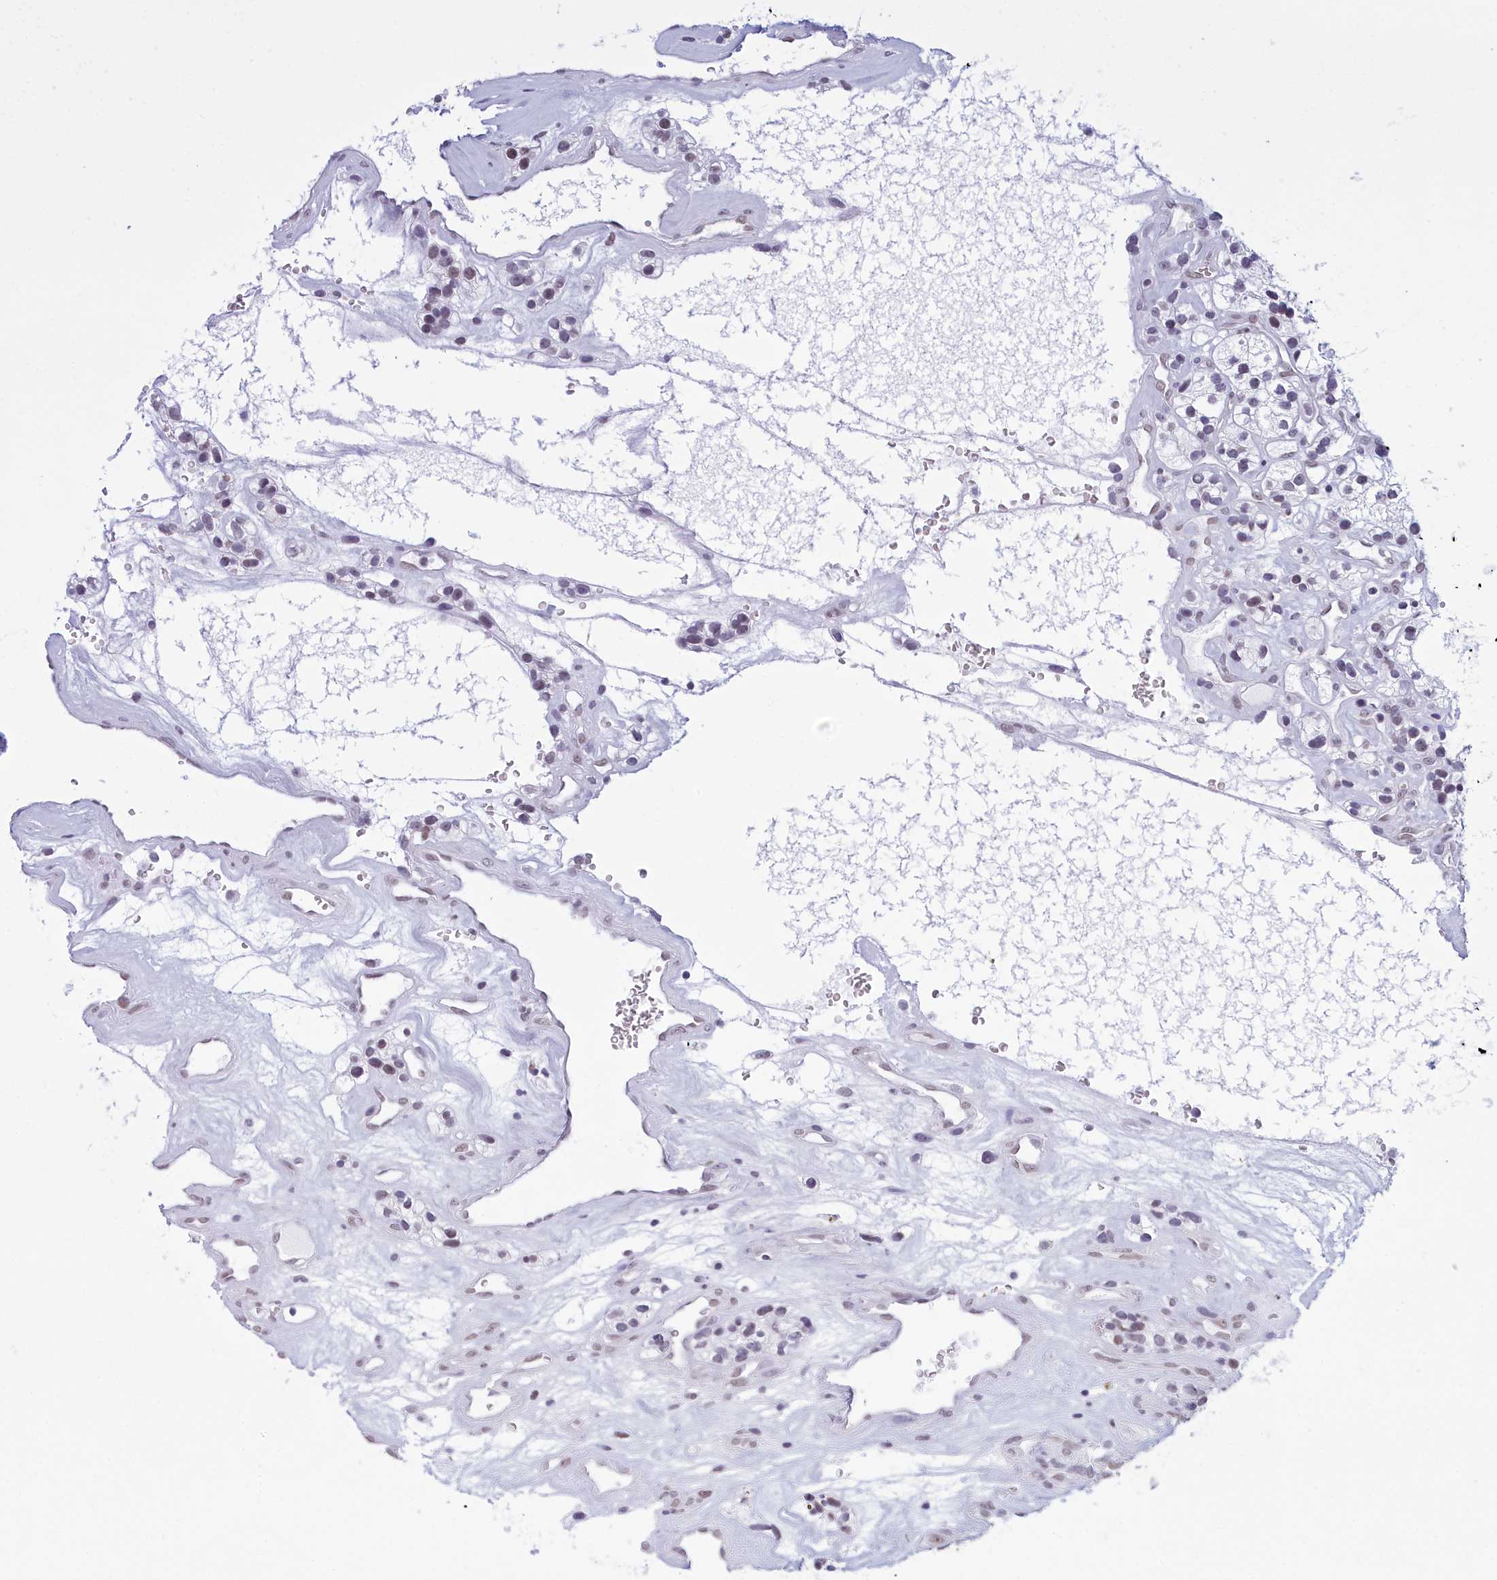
{"staining": {"intensity": "weak", "quantity": "<25%", "location": "nuclear"}, "tissue": "renal cancer", "cell_type": "Tumor cells", "image_type": "cancer", "snomed": [{"axis": "morphology", "description": "Adenocarcinoma, NOS"}, {"axis": "topography", "description": "Kidney"}], "caption": "Micrograph shows no protein staining in tumor cells of adenocarcinoma (renal) tissue. Brightfield microscopy of immunohistochemistry stained with DAB (3,3'-diaminobenzidine) (brown) and hematoxylin (blue), captured at high magnification.", "gene": "CDC26", "patient": {"sex": "female", "age": 57}}